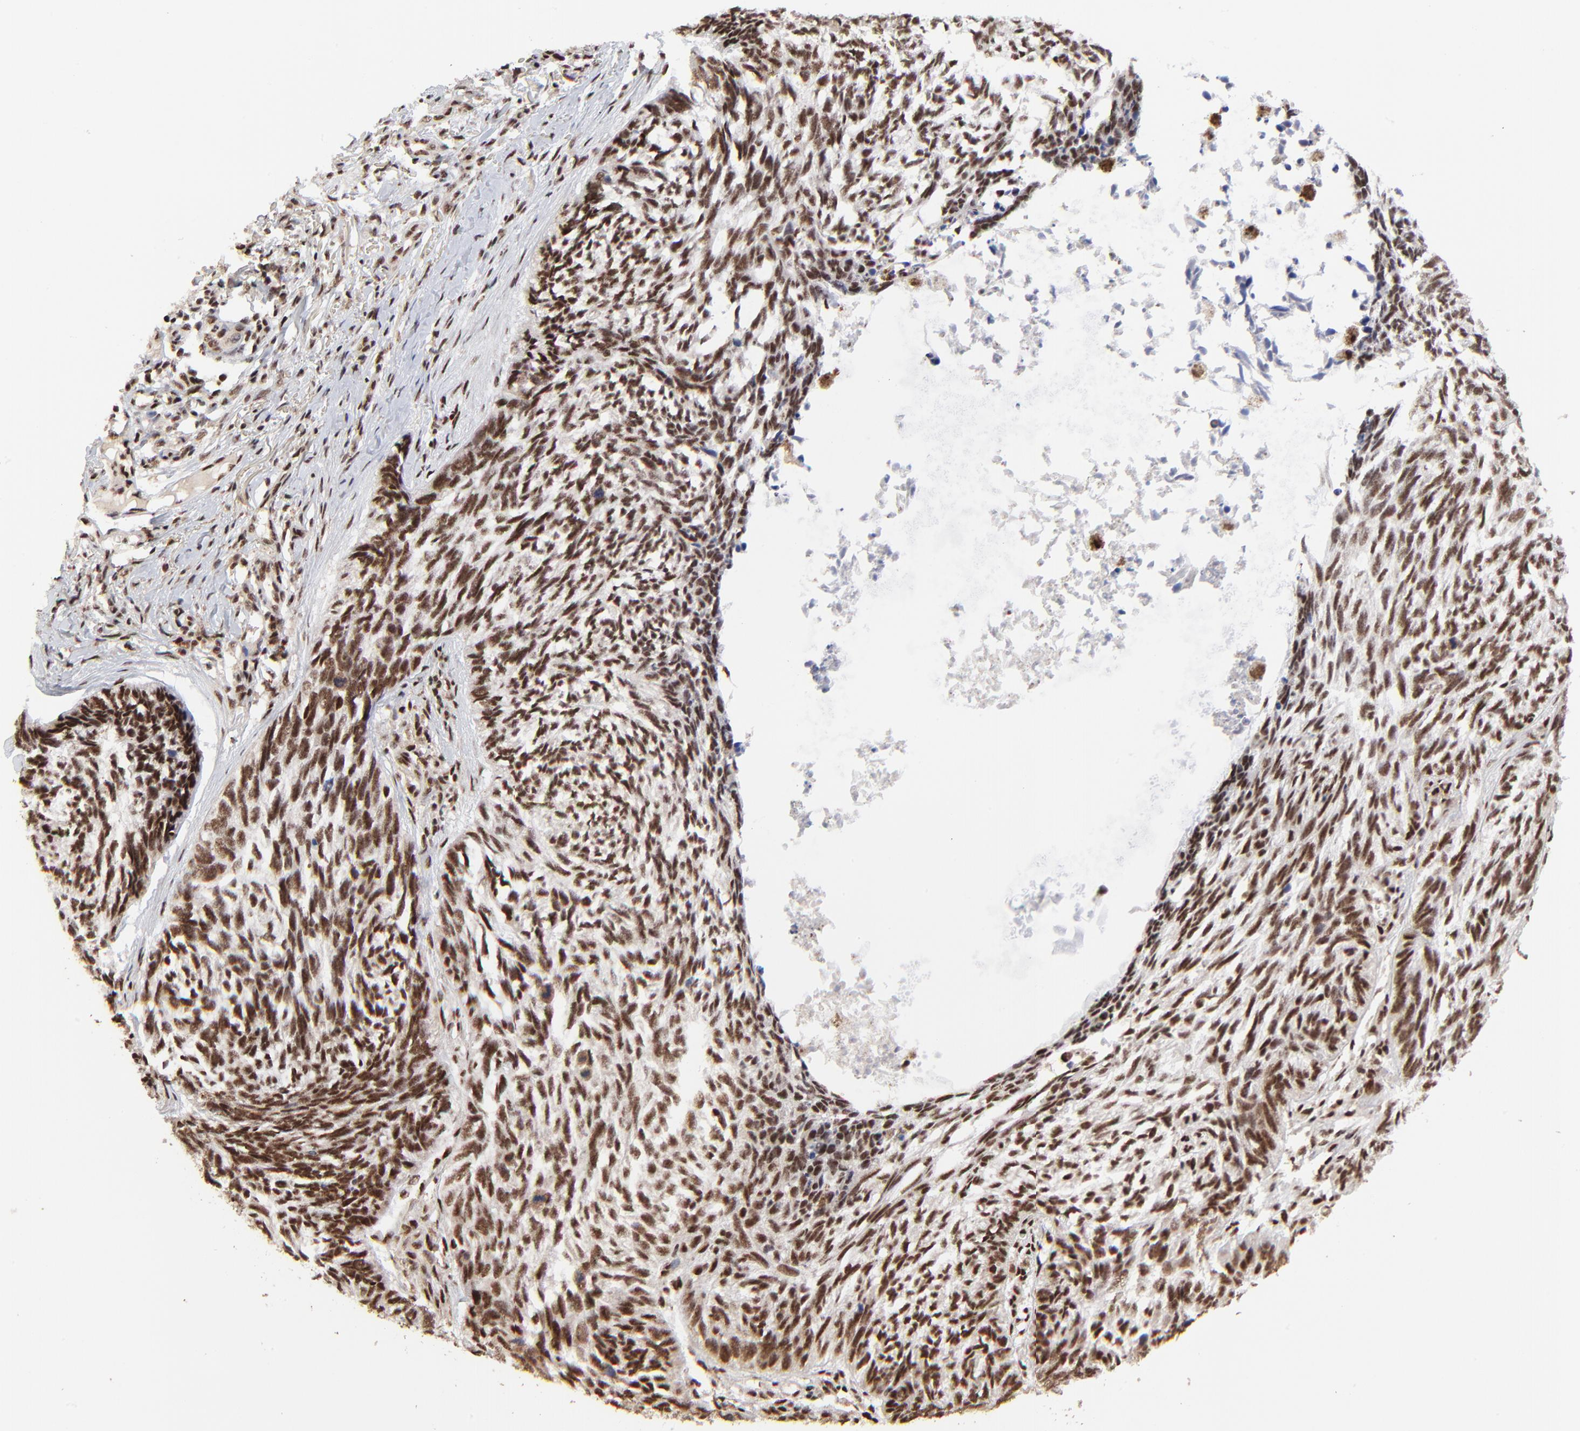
{"staining": {"intensity": "strong", "quantity": ">75%", "location": "nuclear"}, "tissue": "skin cancer", "cell_type": "Tumor cells", "image_type": "cancer", "snomed": [{"axis": "morphology", "description": "Basal cell carcinoma"}, {"axis": "topography", "description": "Skin"}], "caption": "Protein staining displays strong nuclear positivity in about >75% of tumor cells in skin cancer.", "gene": "RBM22", "patient": {"sex": "male", "age": 63}}